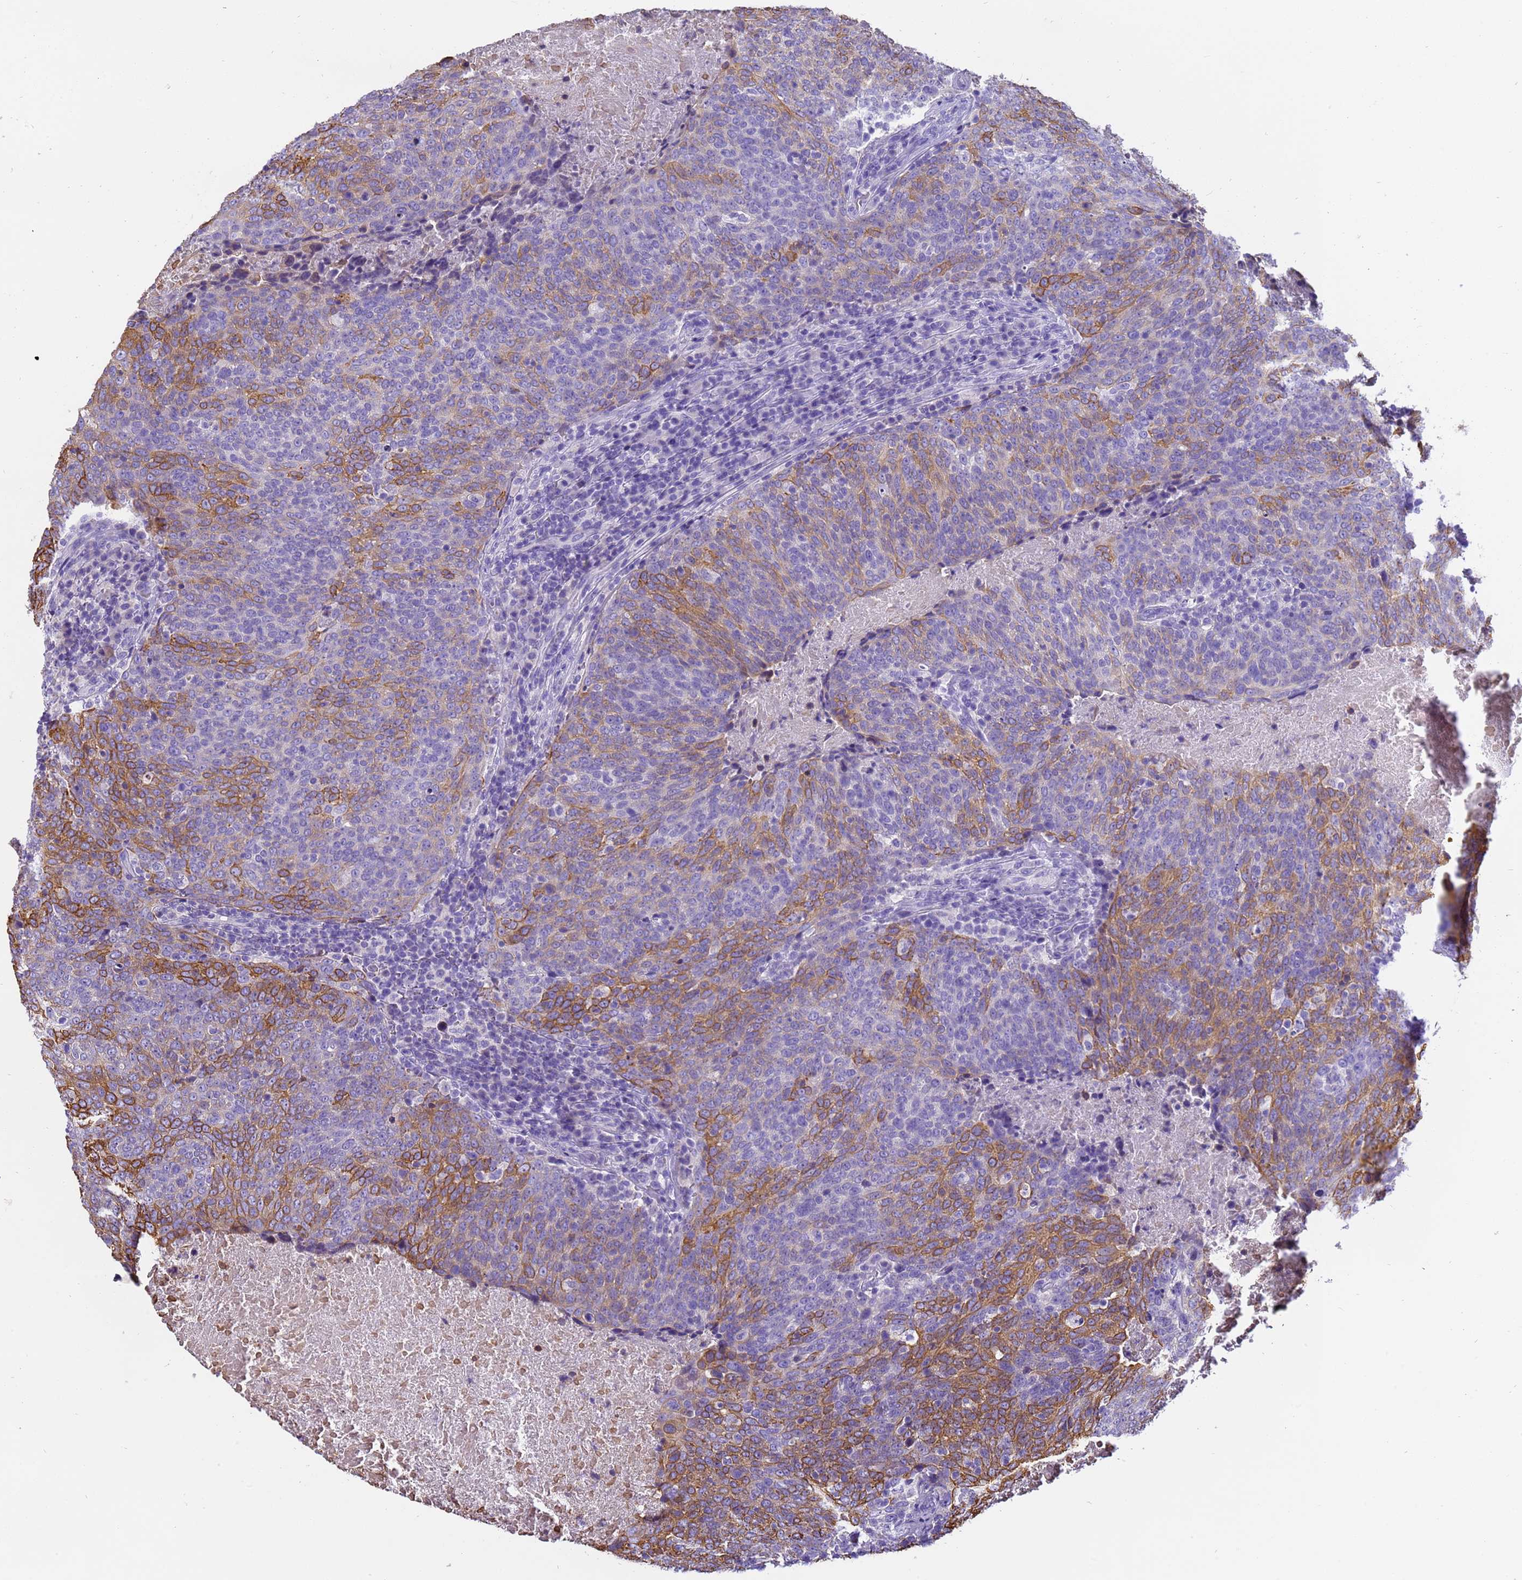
{"staining": {"intensity": "moderate", "quantity": "25%-75%", "location": "cytoplasmic/membranous"}, "tissue": "head and neck cancer", "cell_type": "Tumor cells", "image_type": "cancer", "snomed": [{"axis": "morphology", "description": "Squamous cell carcinoma, NOS"}, {"axis": "morphology", "description": "Squamous cell carcinoma, metastatic, NOS"}, {"axis": "topography", "description": "Lymph node"}, {"axis": "topography", "description": "Head-Neck"}], "caption": "This histopathology image exhibits head and neck cancer (squamous cell carcinoma) stained with IHC to label a protein in brown. The cytoplasmic/membranous of tumor cells show moderate positivity for the protein. Nuclei are counter-stained blue.", "gene": "PIEZO2", "patient": {"sex": "male", "age": 62}}